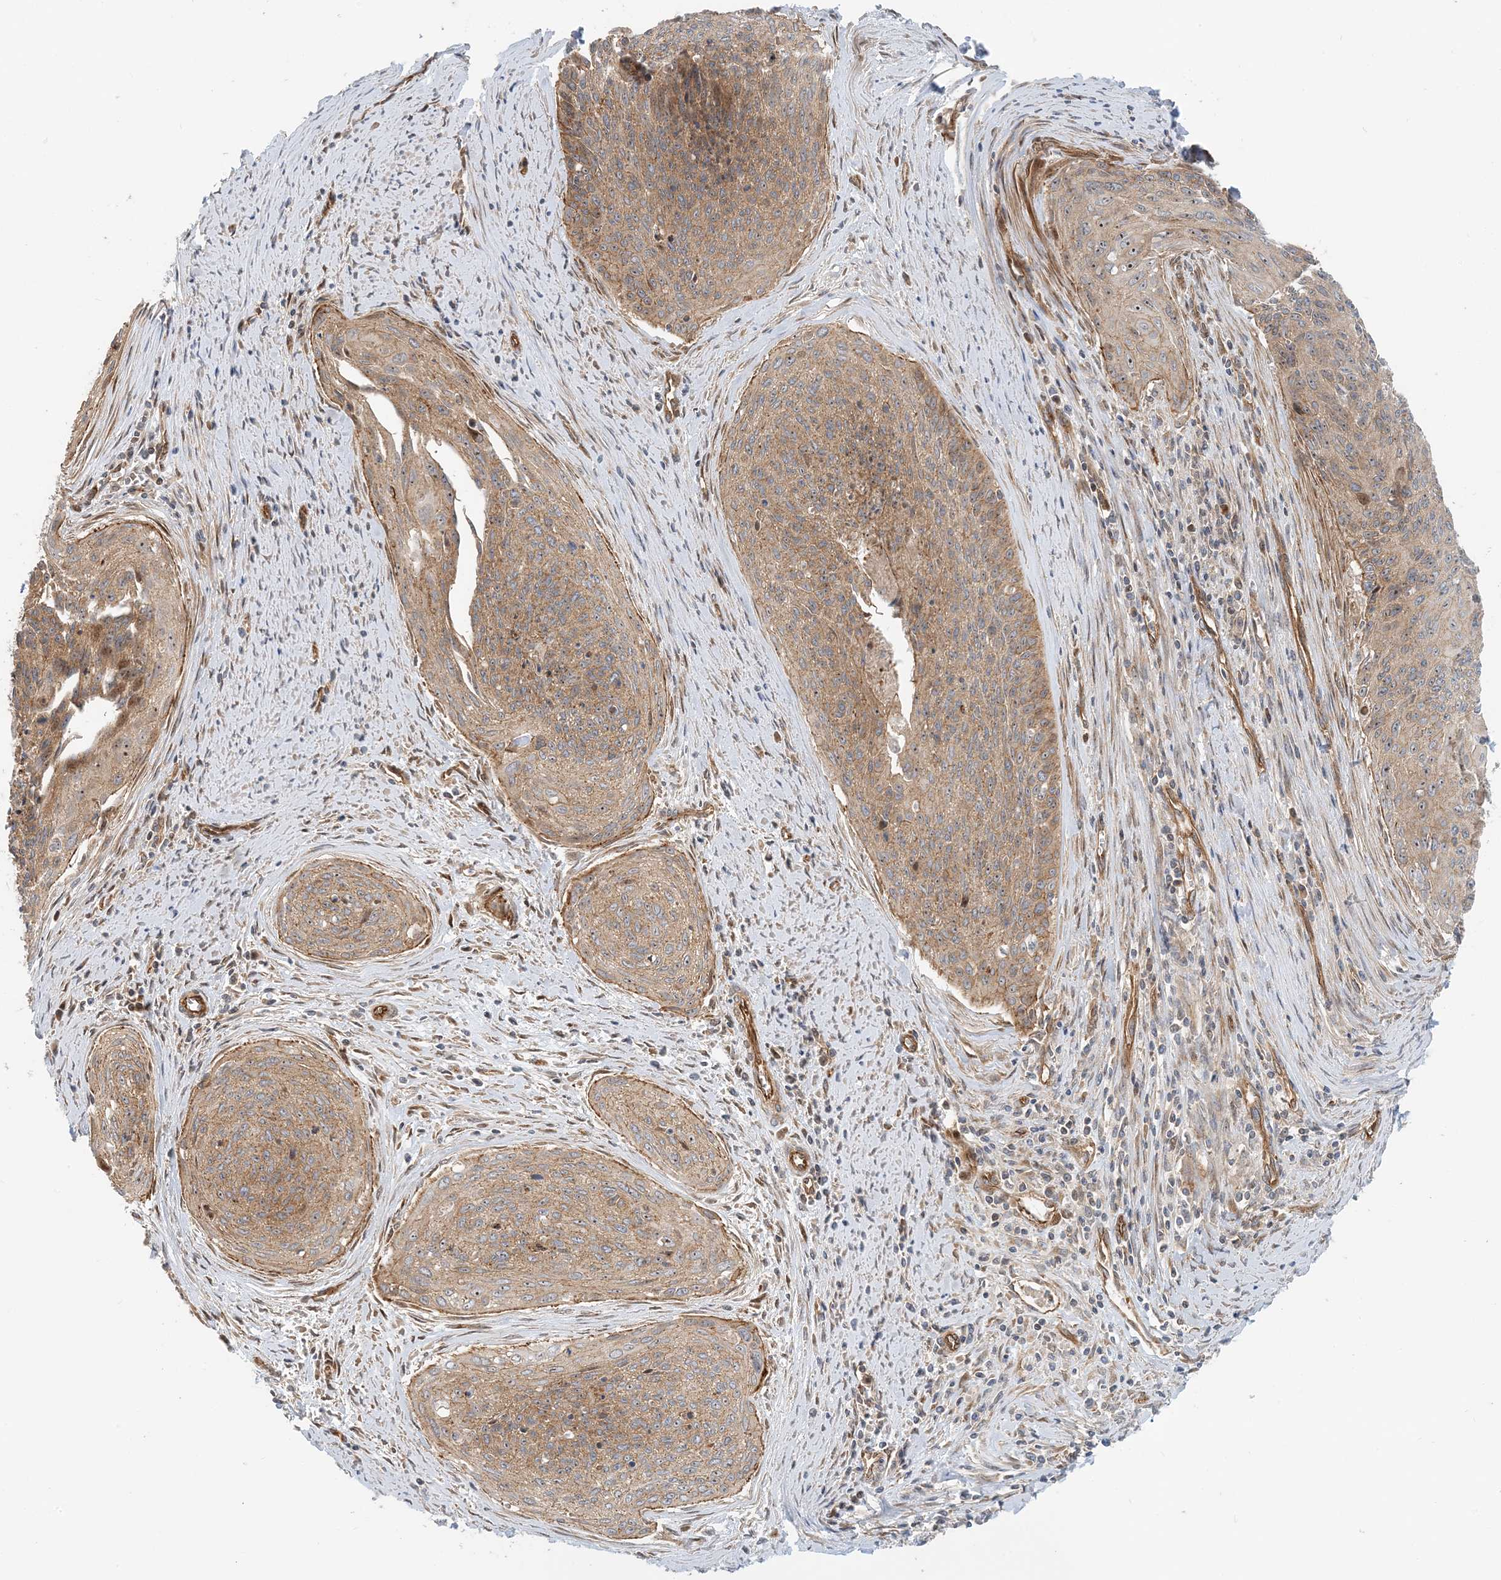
{"staining": {"intensity": "moderate", "quantity": ">75%", "location": "cytoplasmic/membranous"}, "tissue": "cervical cancer", "cell_type": "Tumor cells", "image_type": "cancer", "snomed": [{"axis": "morphology", "description": "Squamous cell carcinoma, NOS"}, {"axis": "topography", "description": "Cervix"}], "caption": "Brown immunohistochemical staining in squamous cell carcinoma (cervical) displays moderate cytoplasmic/membranous staining in approximately >75% of tumor cells.", "gene": "MYL5", "patient": {"sex": "female", "age": 55}}